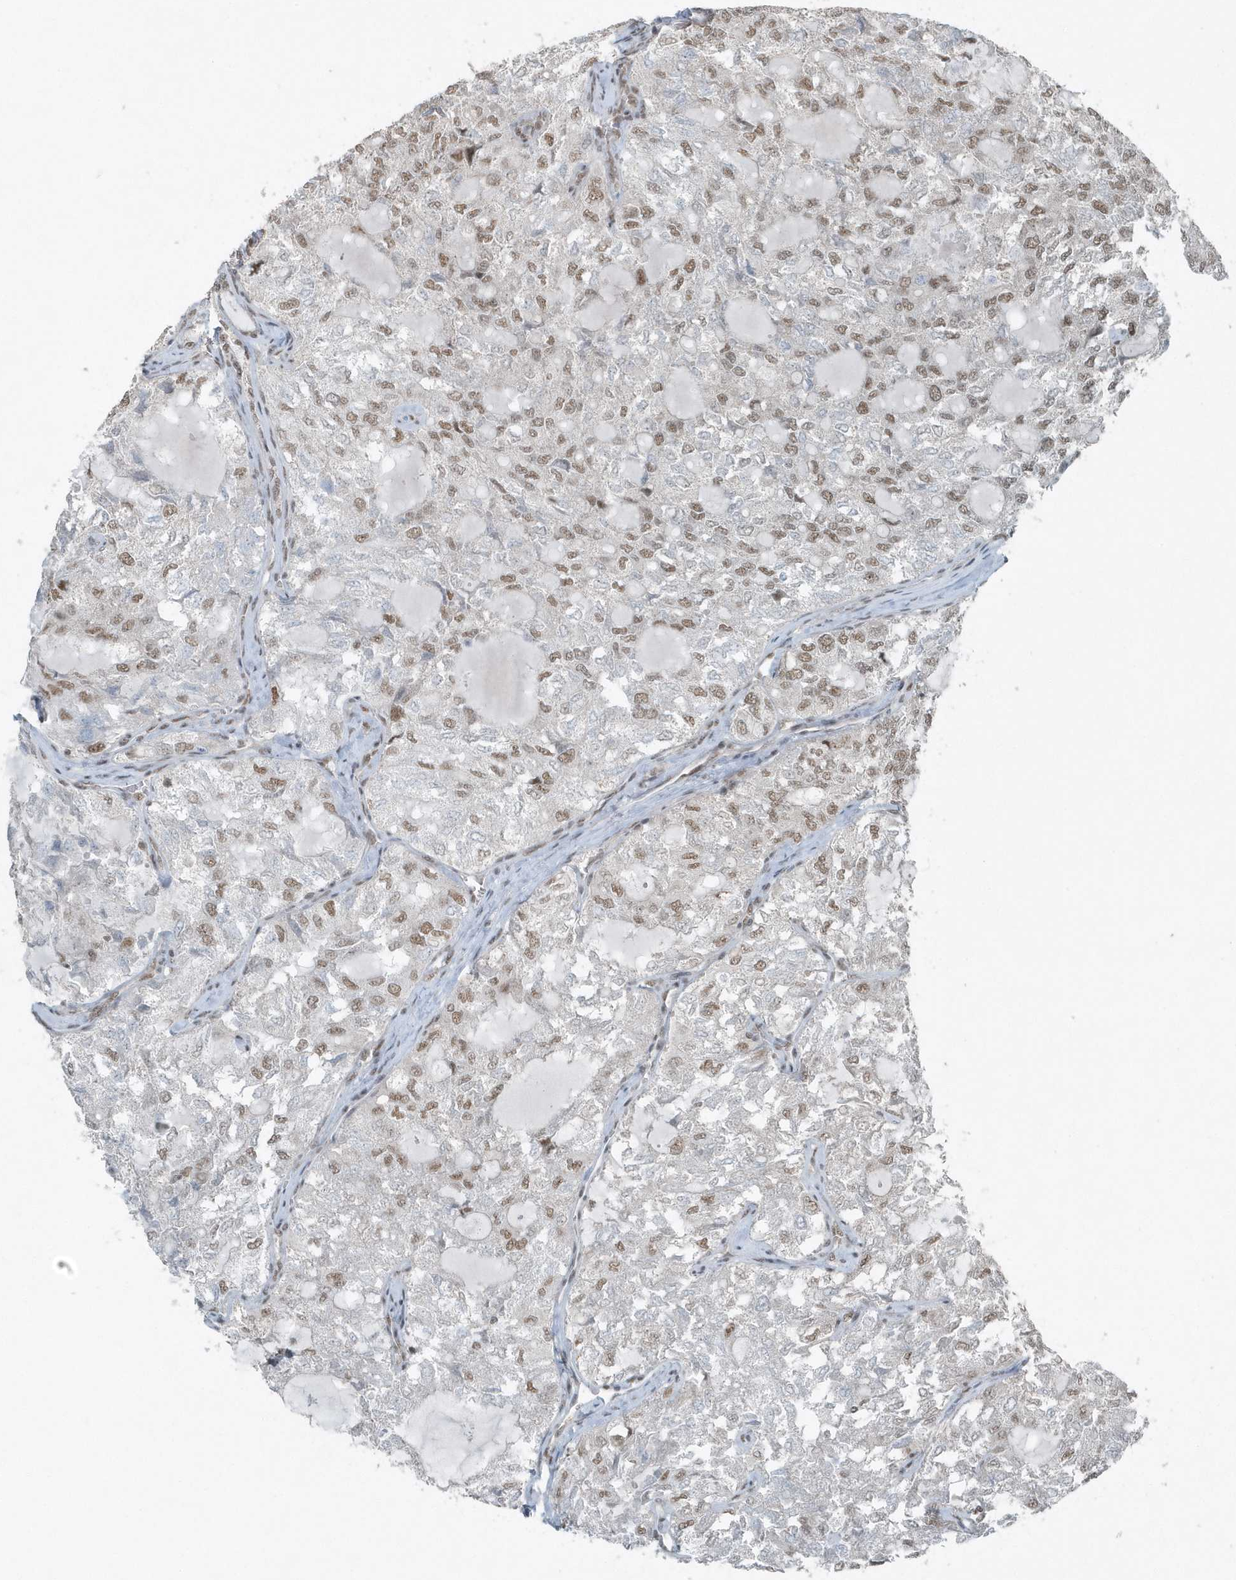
{"staining": {"intensity": "moderate", "quantity": "25%-75%", "location": "nuclear"}, "tissue": "thyroid cancer", "cell_type": "Tumor cells", "image_type": "cancer", "snomed": [{"axis": "morphology", "description": "Follicular adenoma carcinoma, NOS"}, {"axis": "topography", "description": "Thyroid gland"}], "caption": "Thyroid cancer (follicular adenoma carcinoma) was stained to show a protein in brown. There is medium levels of moderate nuclear staining in about 25%-75% of tumor cells.", "gene": "YTHDC1", "patient": {"sex": "male", "age": 75}}